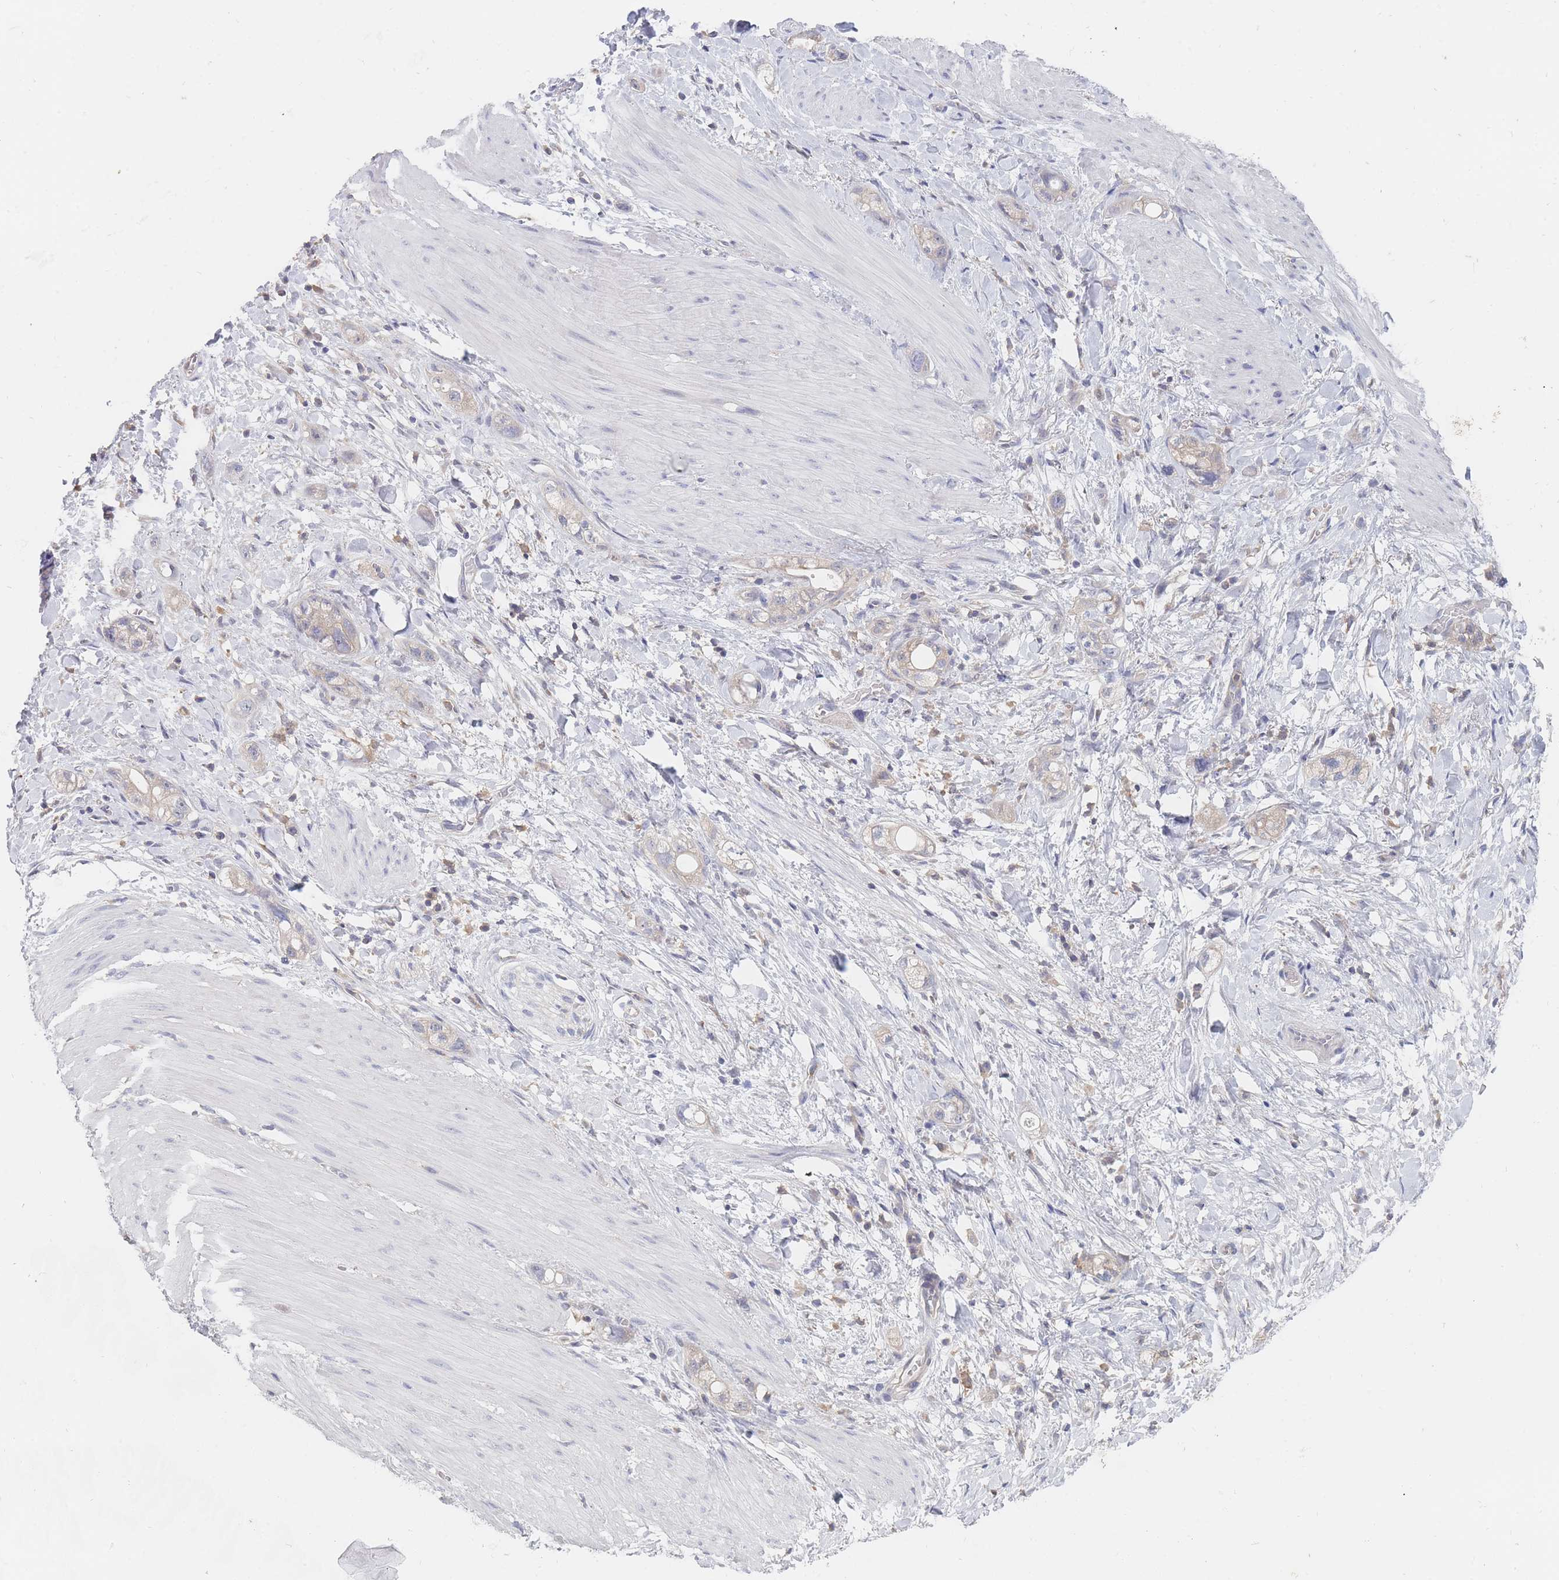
{"staining": {"intensity": "weak", "quantity": "<25%", "location": "cytoplasmic/membranous"}, "tissue": "stomach cancer", "cell_type": "Tumor cells", "image_type": "cancer", "snomed": [{"axis": "morphology", "description": "Adenocarcinoma, NOS"}, {"axis": "topography", "description": "Stomach"}, {"axis": "topography", "description": "Stomach, lower"}], "caption": "A micrograph of stomach cancer stained for a protein demonstrates no brown staining in tumor cells.", "gene": "PPP6C", "patient": {"sex": "female", "age": 48}}